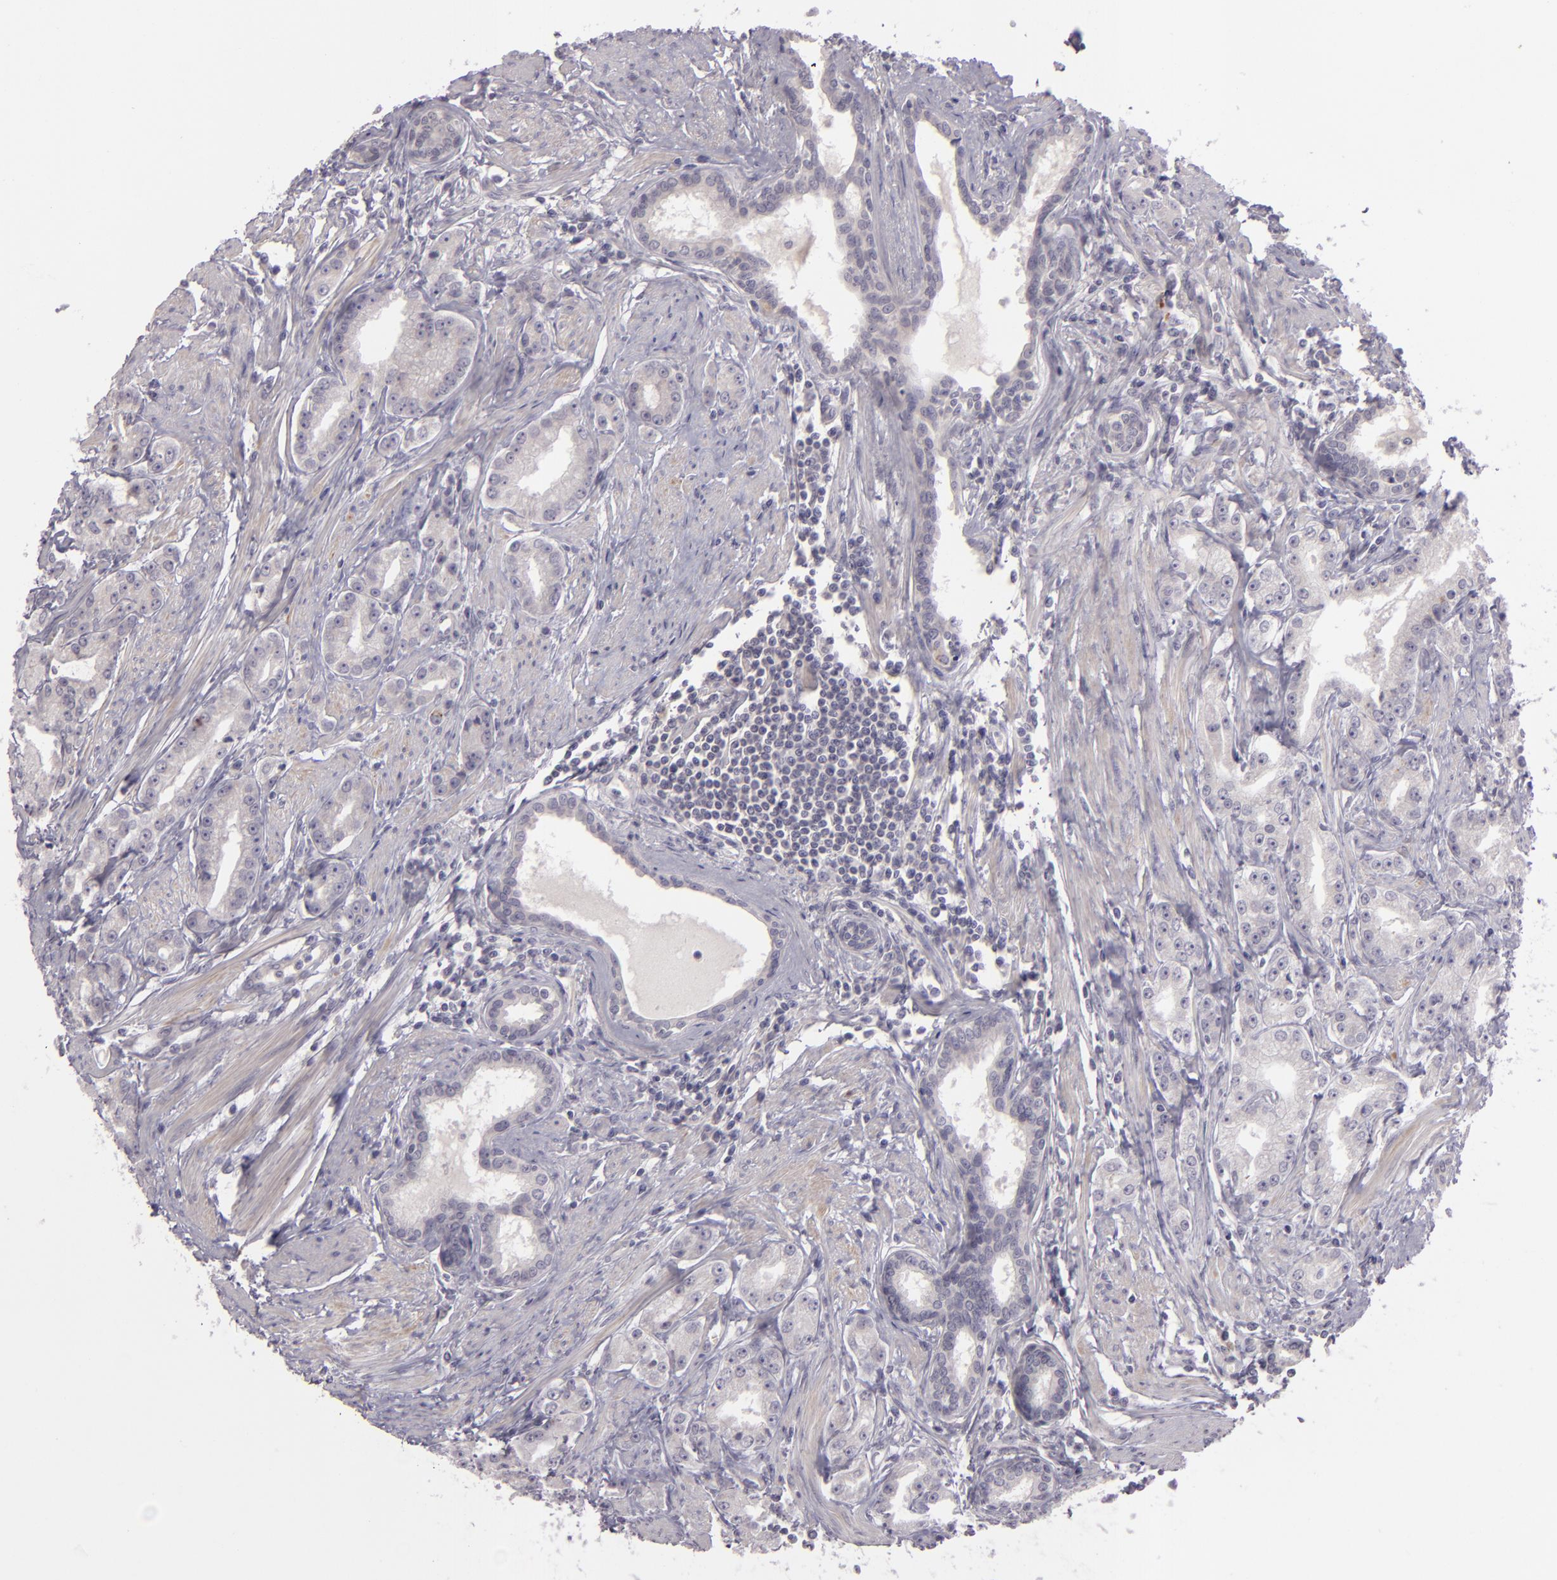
{"staining": {"intensity": "weak", "quantity": "<25%", "location": "cytoplasmic/membranous"}, "tissue": "prostate cancer", "cell_type": "Tumor cells", "image_type": "cancer", "snomed": [{"axis": "morphology", "description": "Adenocarcinoma, Medium grade"}, {"axis": "topography", "description": "Prostate"}], "caption": "Image shows no protein expression in tumor cells of prostate medium-grade adenocarcinoma tissue.", "gene": "EGFL6", "patient": {"sex": "male", "age": 72}}